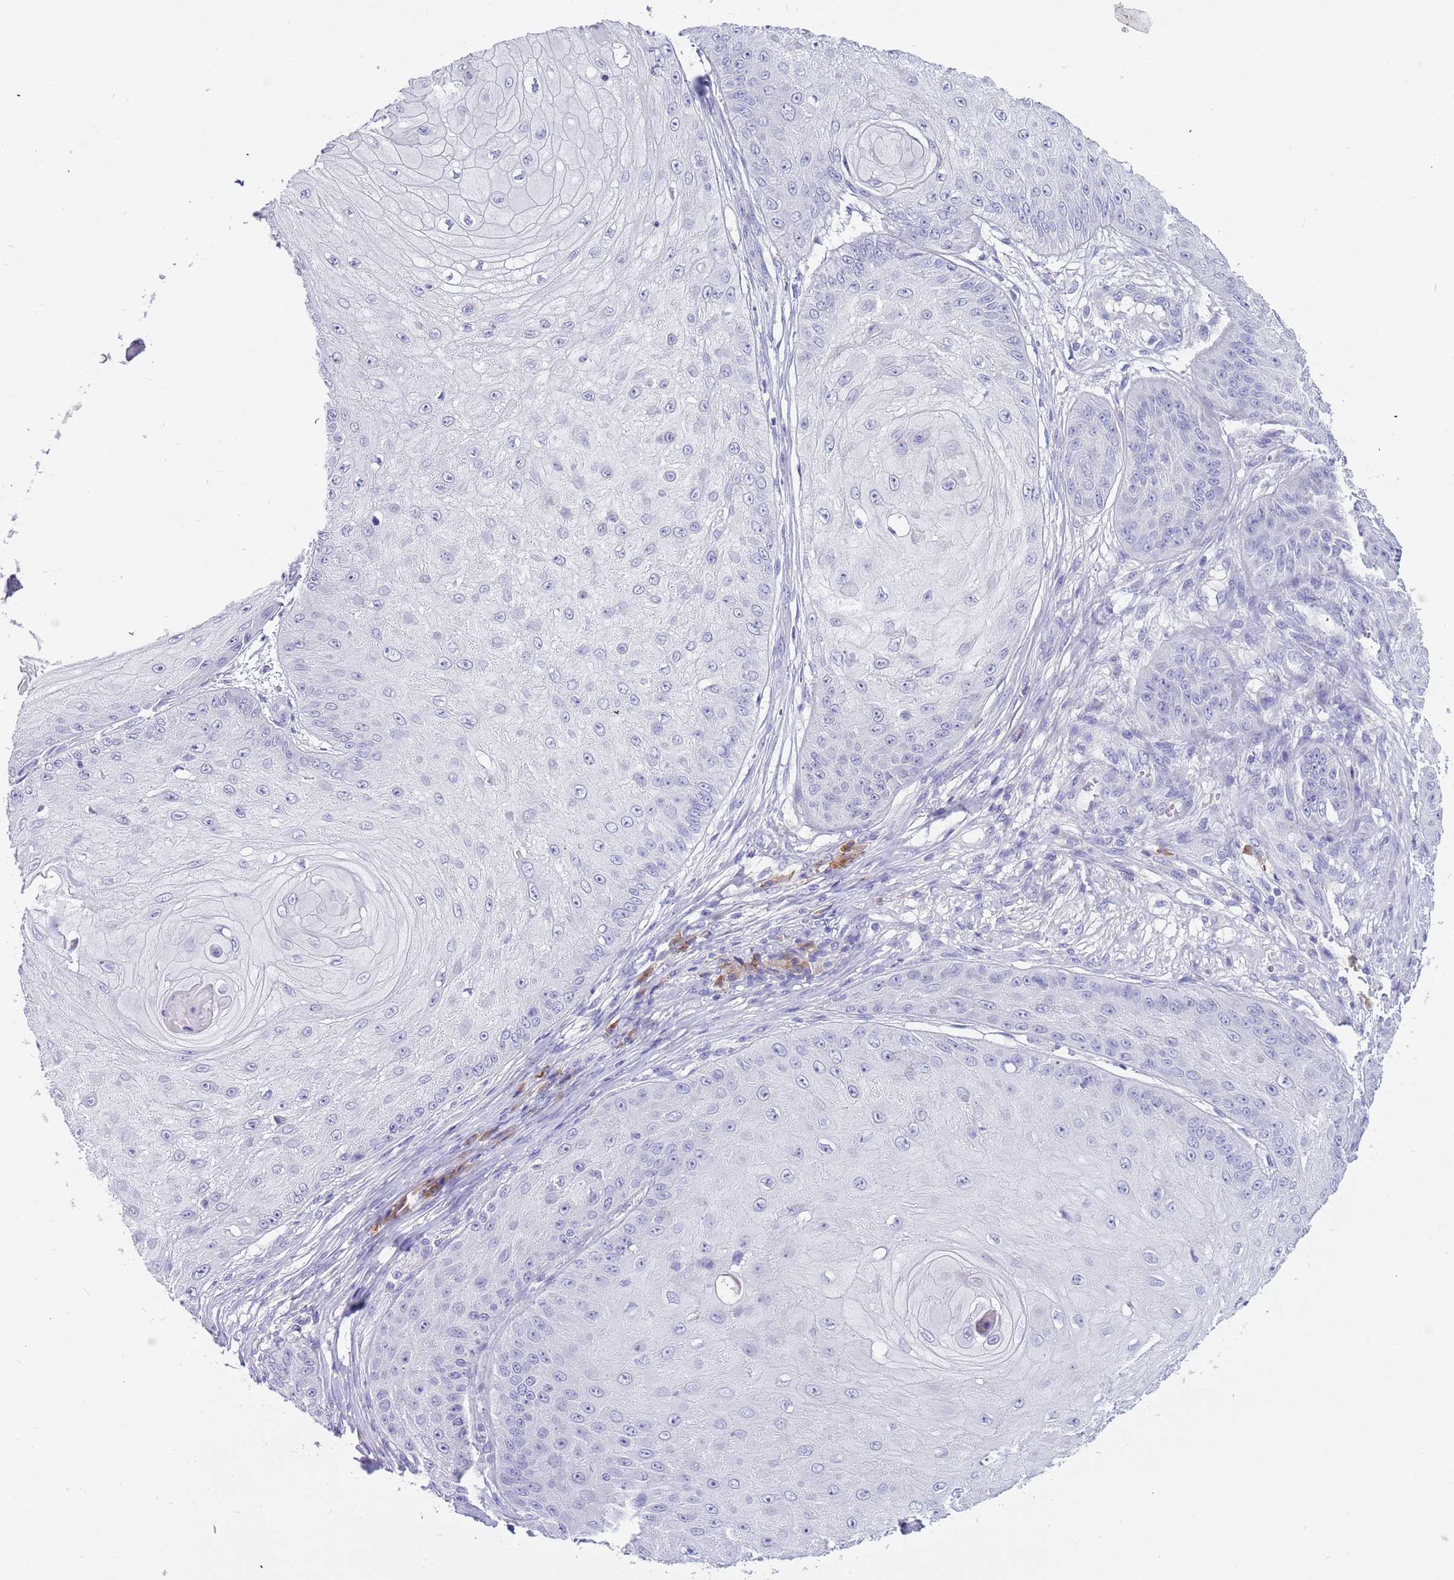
{"staining": {"intensity": "negative", "quantity": "none", "location": "none"}, "tissue": "skin cancer", "cell_type": "Tumor cells", "image_type": "cancer", "snomed": [{"axis": "morphology", "description": "Squamous cell carcinoma, NOS"}, {"axis": "topography", "description": "Skin"}], "caption": "There is no significant expression in tumor cells of skin cancer (squamous cell carcinoma).", "gene": "TYW1", "patient": {"sex": "male", "age": 70}}